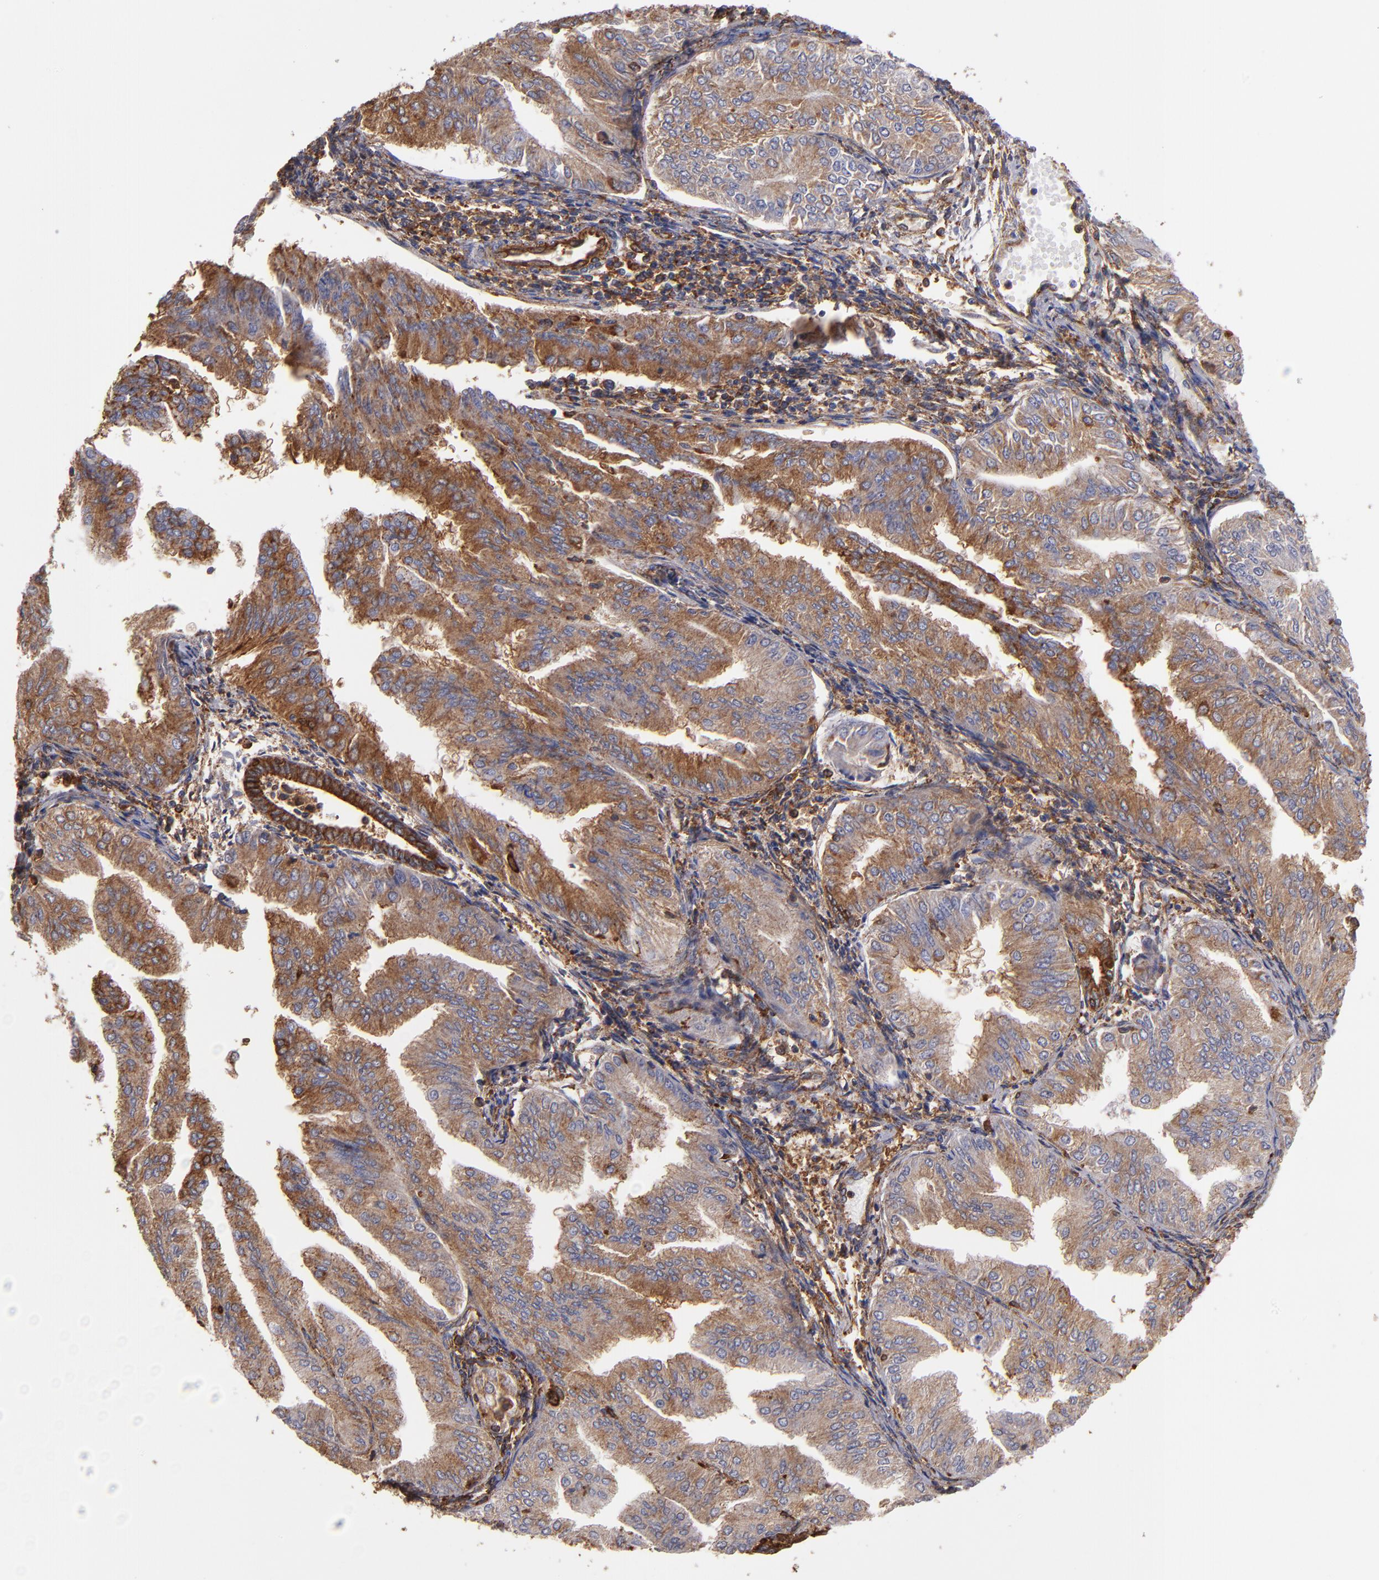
{"staining": {"intensity": "moderate", "quantity": ">75%", "location": "cytoplasmic/membranous"}, "tissue": "endometrial cancer", "cell_type": "Tumor cells", "image_type": "cancer", "snomed": [{"axis": "morphology", "description": "Adenocarcinoma, NOS"}, {"axis": "topography", "description": "Endometrium"}], "caption": "Protein analysis of endometrial adenocarcinoma tissue shows moderate cytoplasmic/membranous positivity in about >75% of tumor cells.", "gene": "MVP", "patient": {"sex": "female", "age": 53}}